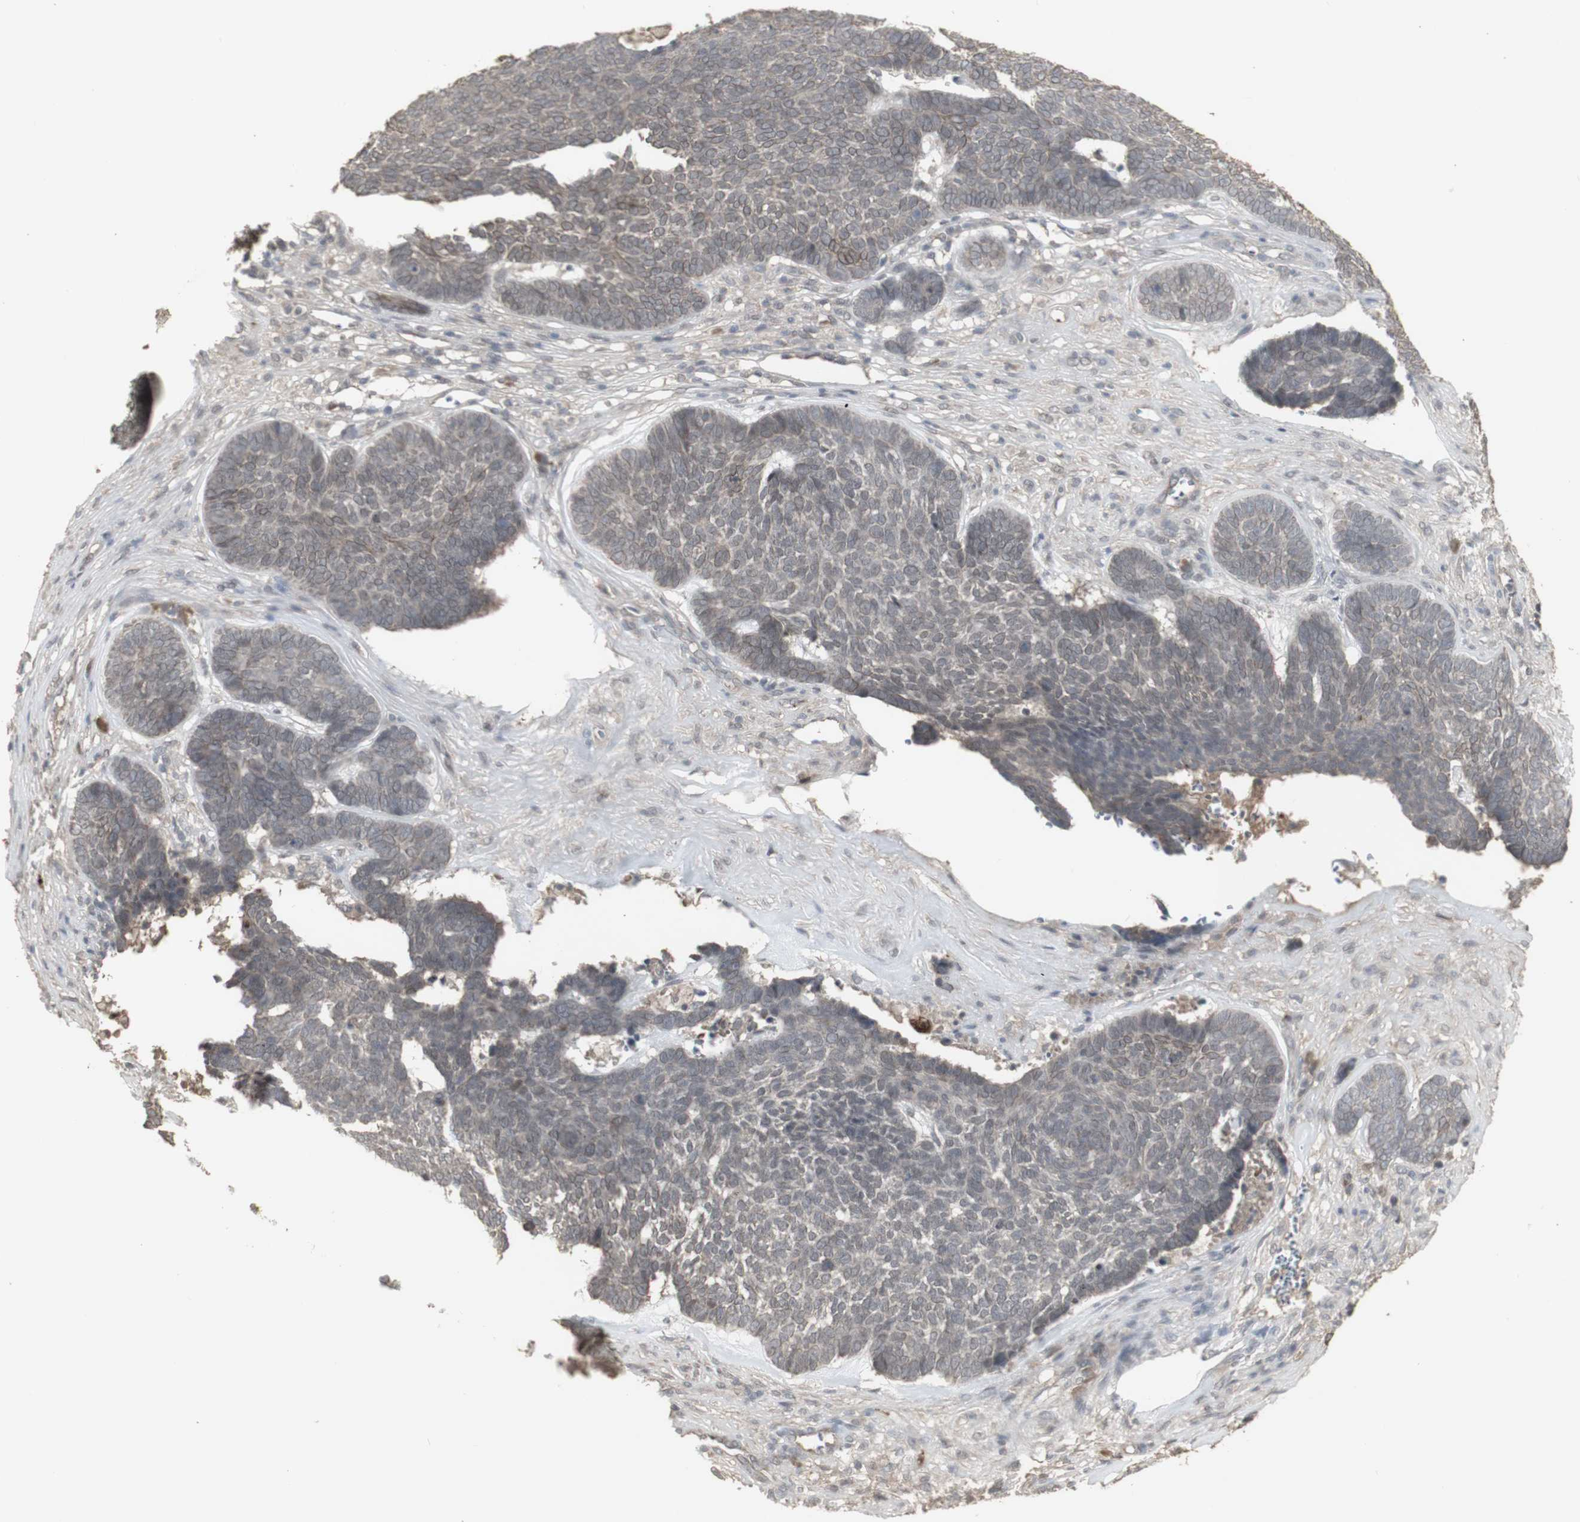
{"staining": {"intensity": "weak", "quantity": "<25%", "location": "cytoplasmic/membranous"}, "tissue": "skin cancer", "cell_type": "Tumor cells", "image_type": "cancer", "snomed": [{"axis": "morphology", "description": "Basal cell carcinoma"}, {"axis": "topography", "description": "Skin"}], "caption": "Immunohistochemical staining of human skin cancer (basal cell carcinoma) reveals no significant staining in tumor cells. (IHC, brightfield microscopy, high magnification).", "gene": "ALOX12", "patient": {"sex": "male", "age": 84}}